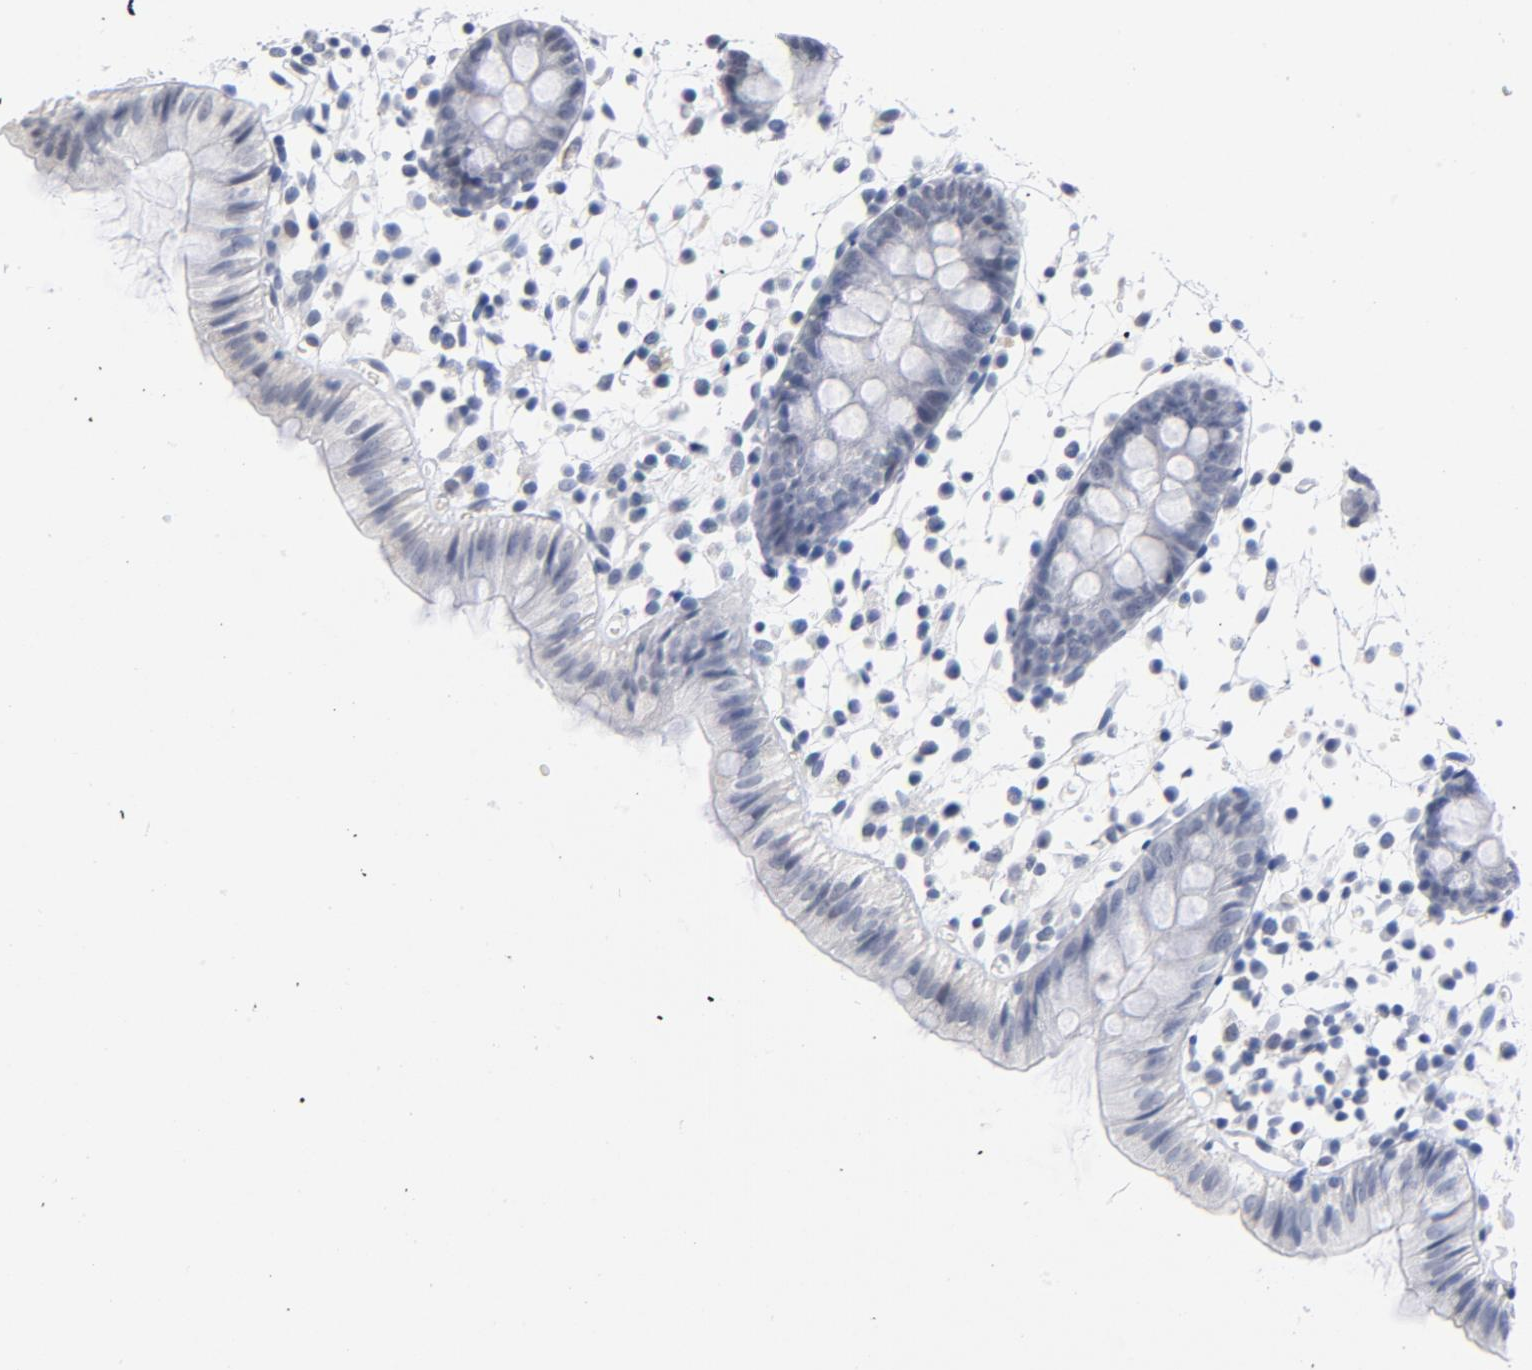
{"staining": {"intensity": "negative", "quantity": "none", "location": "none"}, "tissue": "colon", "cell_type": "Endothelial cells", "image_type": "normal", "snomed": [{"axis": "morphology", "description": "Normal tissue, NOS"}, {"axis": "topography", "description": "Colon"}], "caption": "Immunohistochemistry of normal human colon reveals no expression in endothelial cells. (Stains: DAB (3,3'-diaminobenzidine) immunohistochemistry (IHC) with hematoxylin counter stain, Microscopy: brightfield microscopy at high magnification).", "gene": "RBM3", "patient": {"sex": "male", "age": 14}}